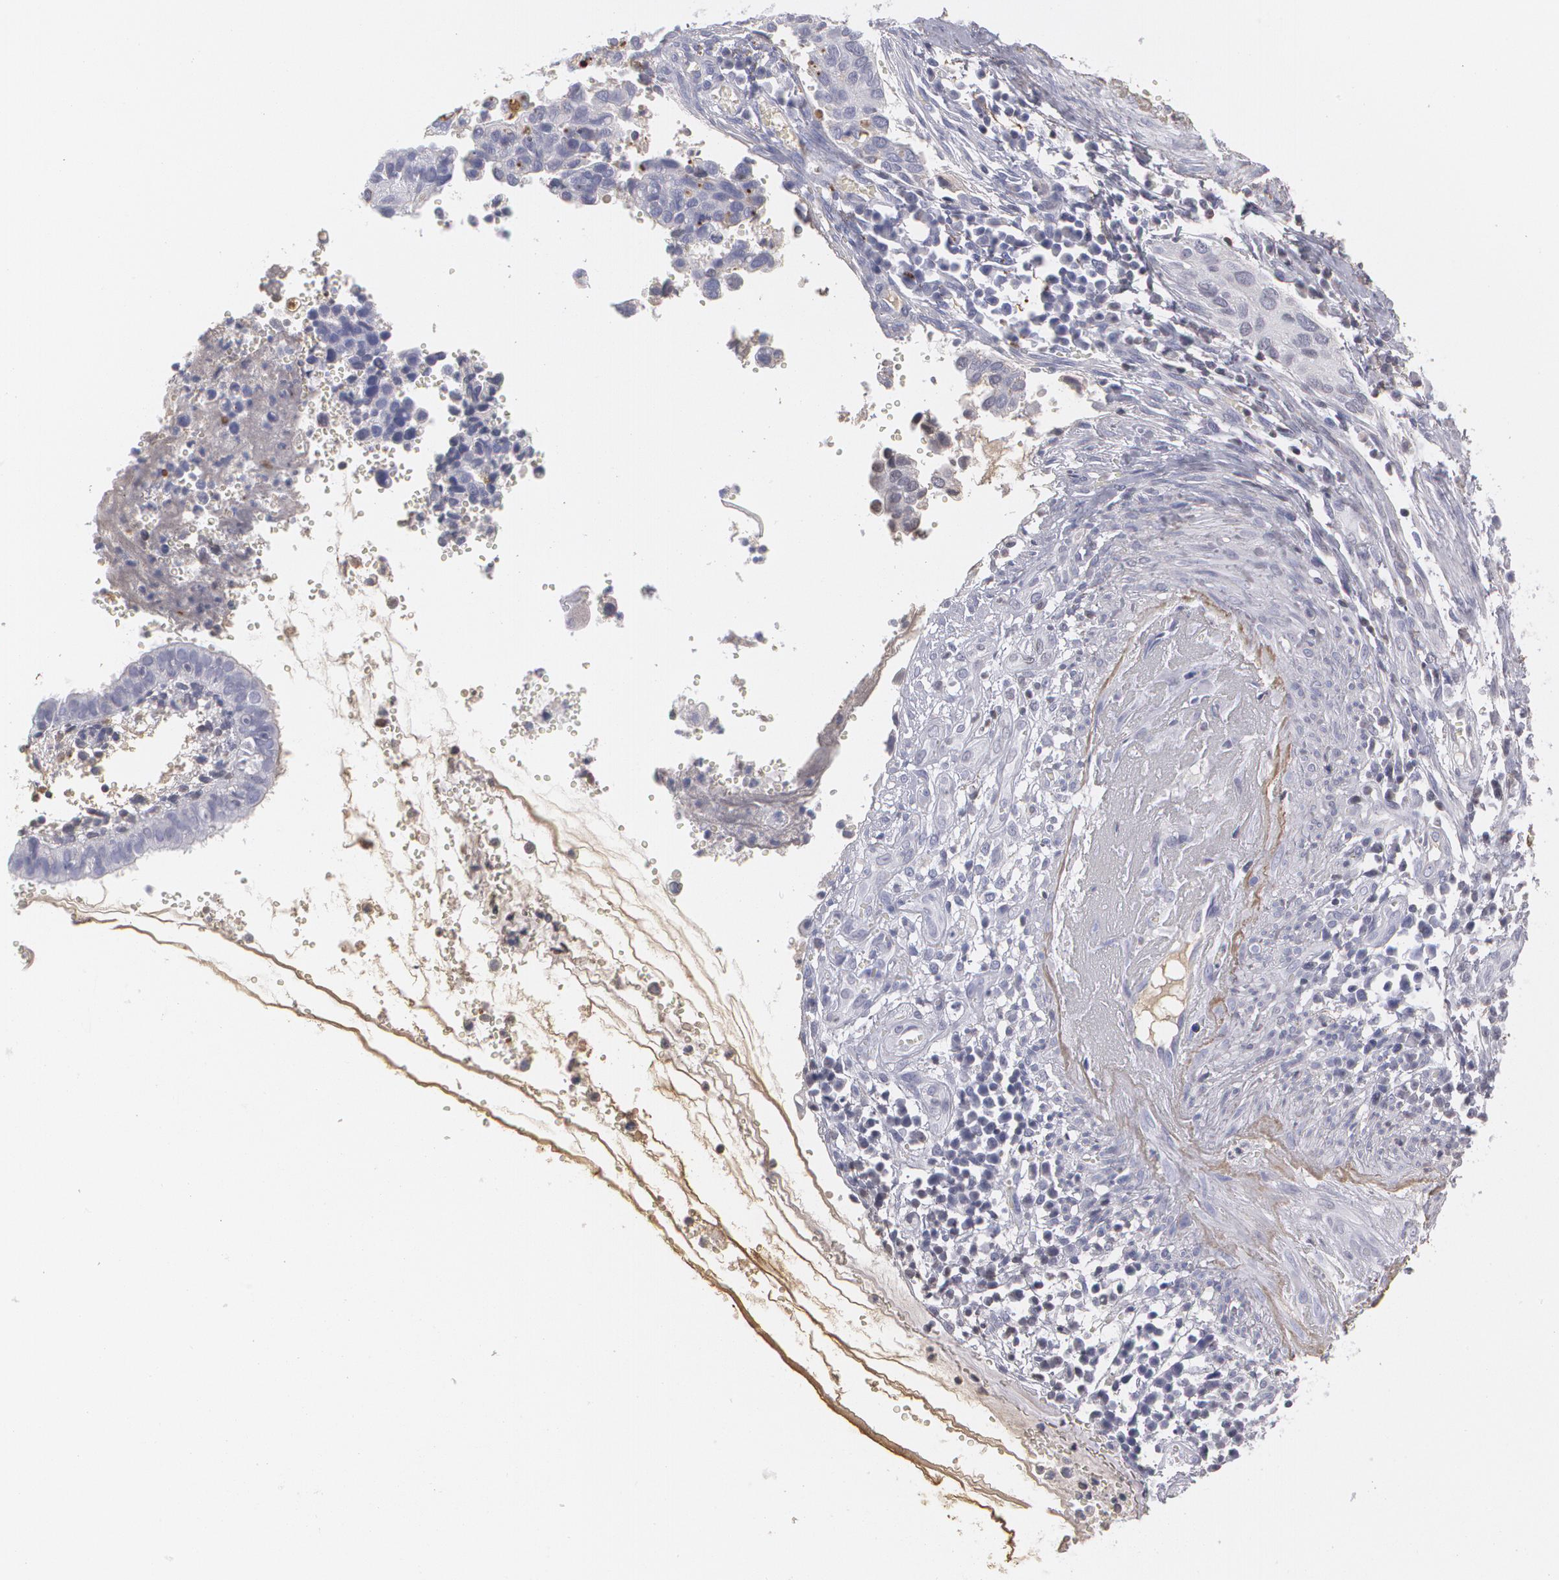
{"staining": {"intensity": "negative", "quantity": "none", "location": "none"}, "tissue": "cervical cancer", "cell_type": "Tumor cells", "image_type": "cancer", "snomed": [{"axis": "morphology", "description": "Normal tissue, NOS"}, {"axis": "morphology", "description": "Squamous cell carcinoma, NOS"}, {"axis": "topography", "description": "Cervix"}], "caption": "Image shows no protein expression in tumor cells of squamous cell carcinoma (cervical) tissue. The staining was performed using DAB to visualize the protein expression in brown, while the nuclei were stained in blue with hematoxylin (Magnification: 20x).", "gene": "SERPINA1", "patient": {"sex": "female", "age": 45}}